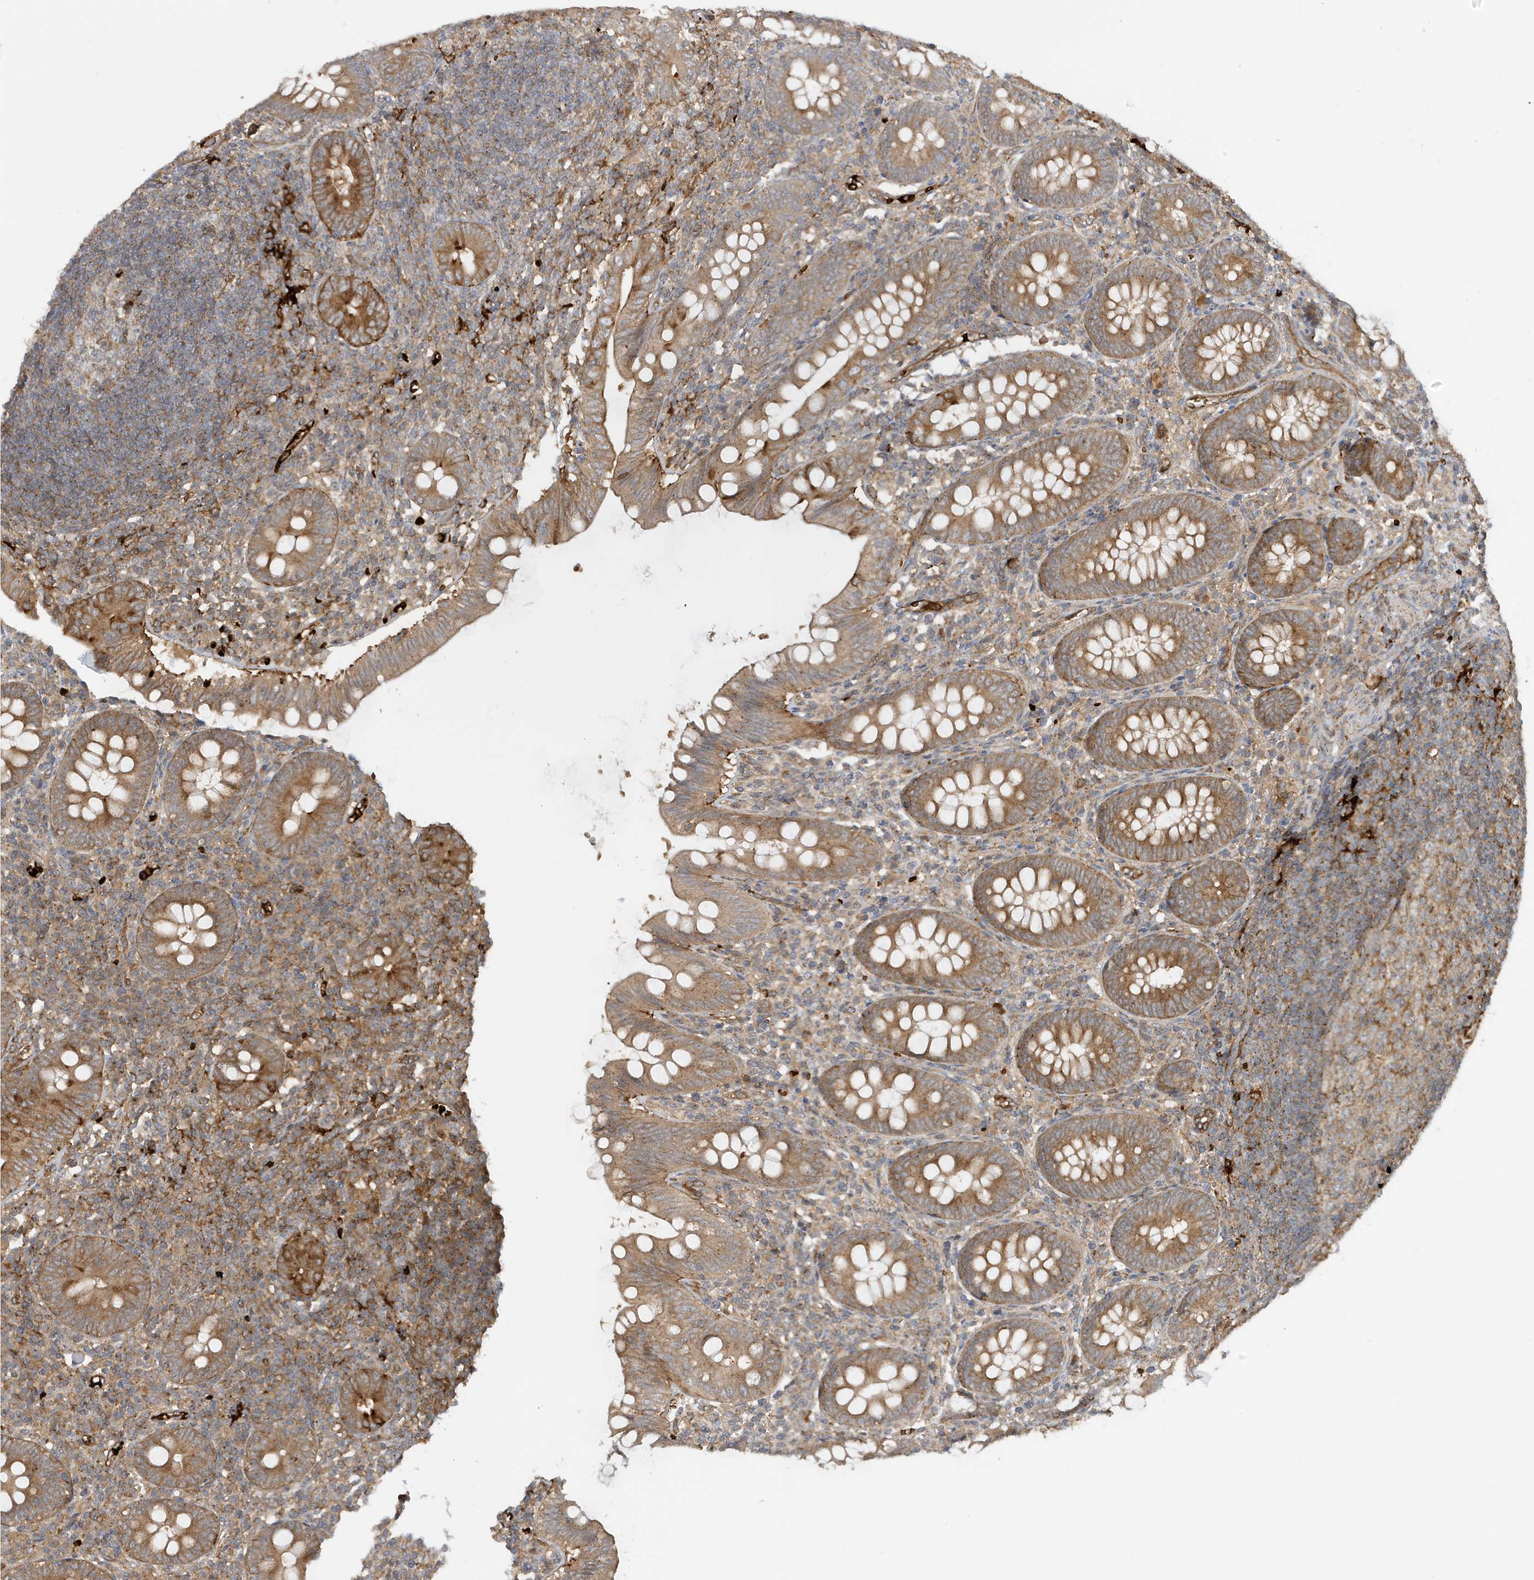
{"staining": {"intensity": "moderate", "quantity": ">75%", "location": "cytoplasmic/membranous"}, "tissue": "appendix", "cell_type": "Glandular cells", "image_type": "normal", "snomed": [{"axis": "morphology", "description": "Normal tissue, NOS"}, {"axis": "topography", "description": "Appendix"}], "caption": "Moderate cytoplasmic/membranous expression is seen in about >75% of glandular cells in normal appendix. Nuclei are stained in blue.", "gene": "FYCO1", "patient": {"sex": "male", "age": 14}}